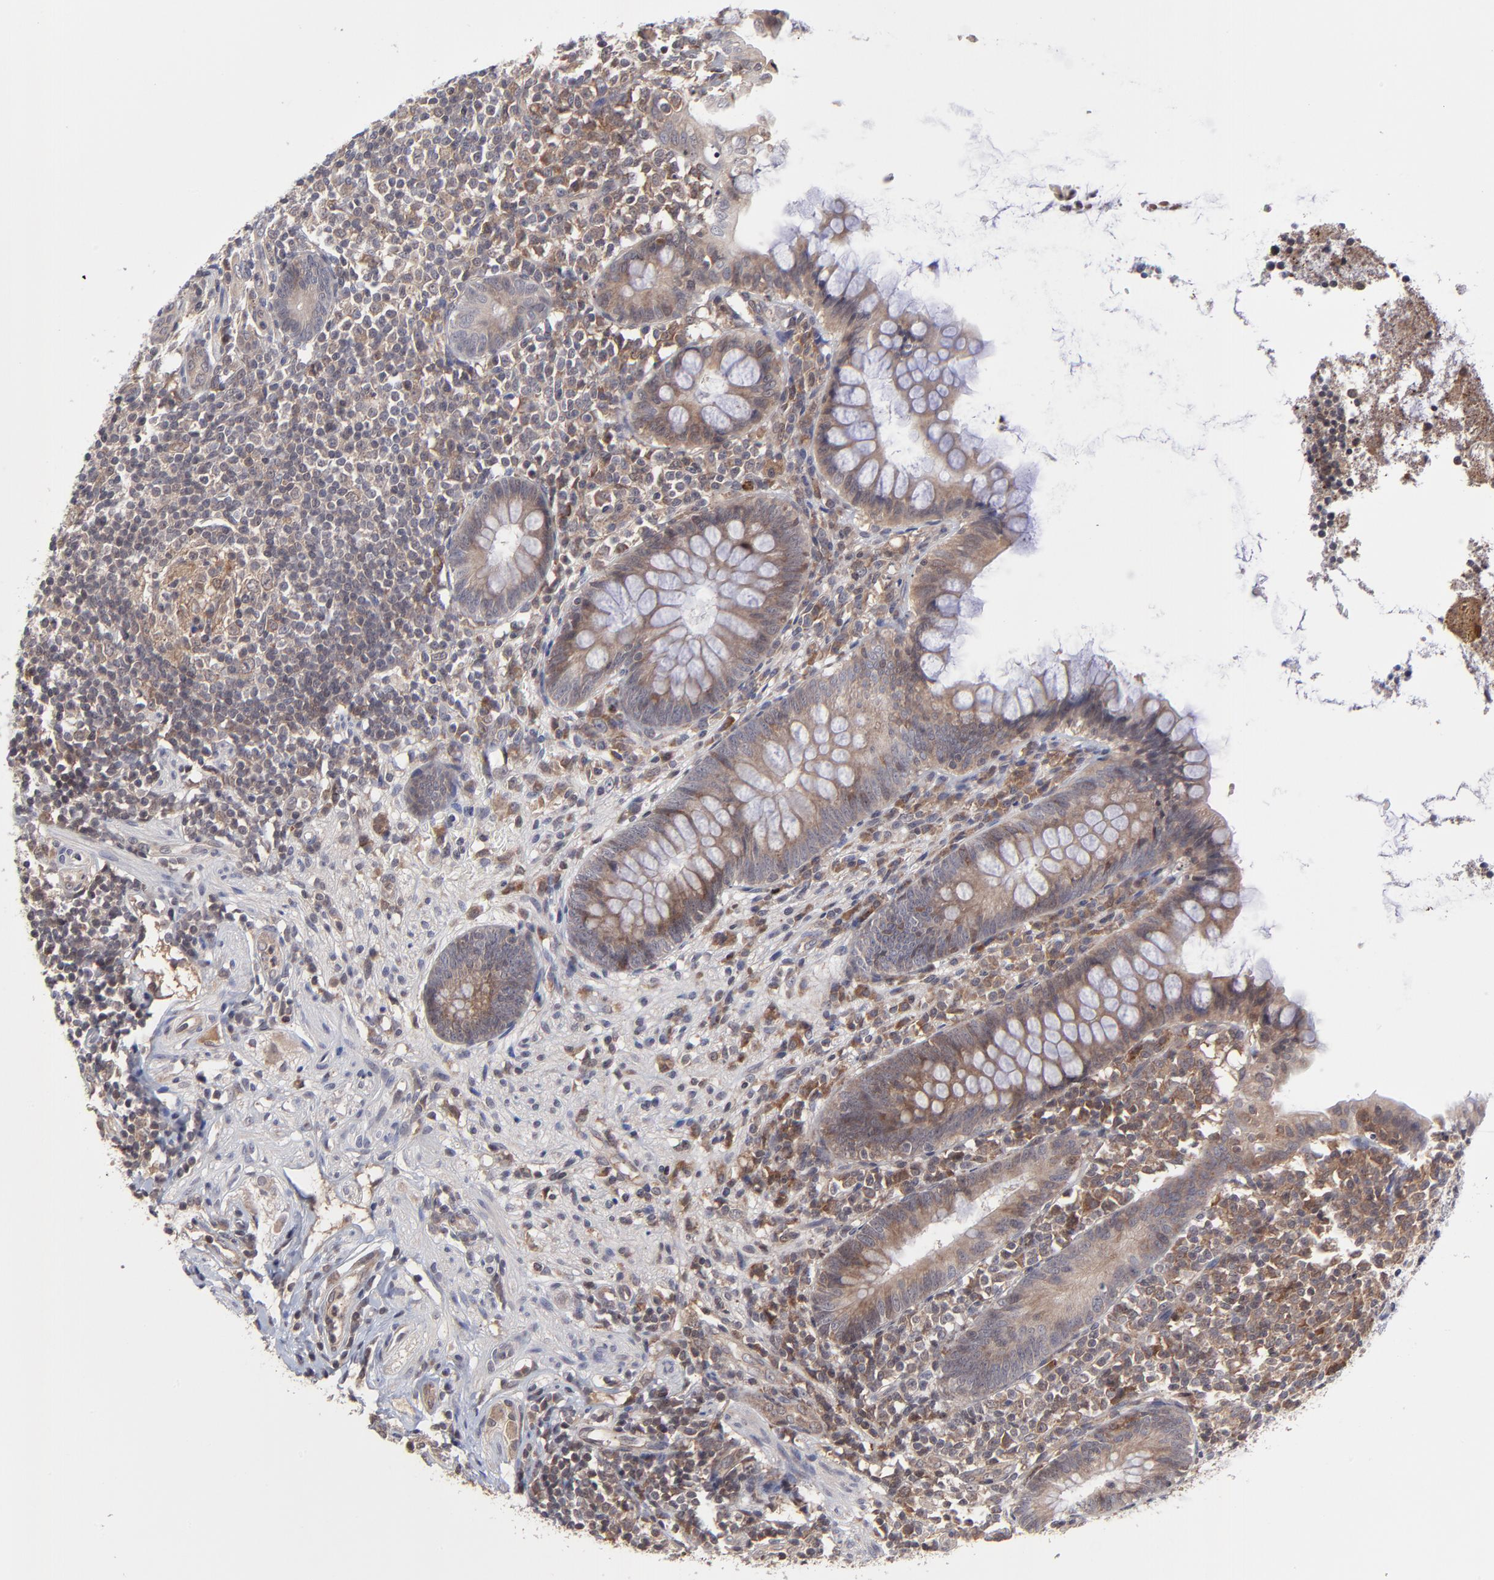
{"staining": {"intensity": "moderate", "quantity": ">75%", "location": "cytoplasmic/membranous"}, "tissue": "appendix", "cell_type": "Glandular cells", "image_type": "normal", "snomed": [{"axis": "morphology", "description": "Normal tissue, NOS"}, {"axis": "topography", "description": "Appendix"}], "caption": "Immunohistochemical staining of normal appendix demonstrates >75% levels of moderate cytoplasmic/membranous protein expression in about >75% of glandular cells. The protein of interest is shown in brown color, while the nuclei are stained blue.", "gene": "UBE2L6", "patient": {"sex": "female", "age": 66}}